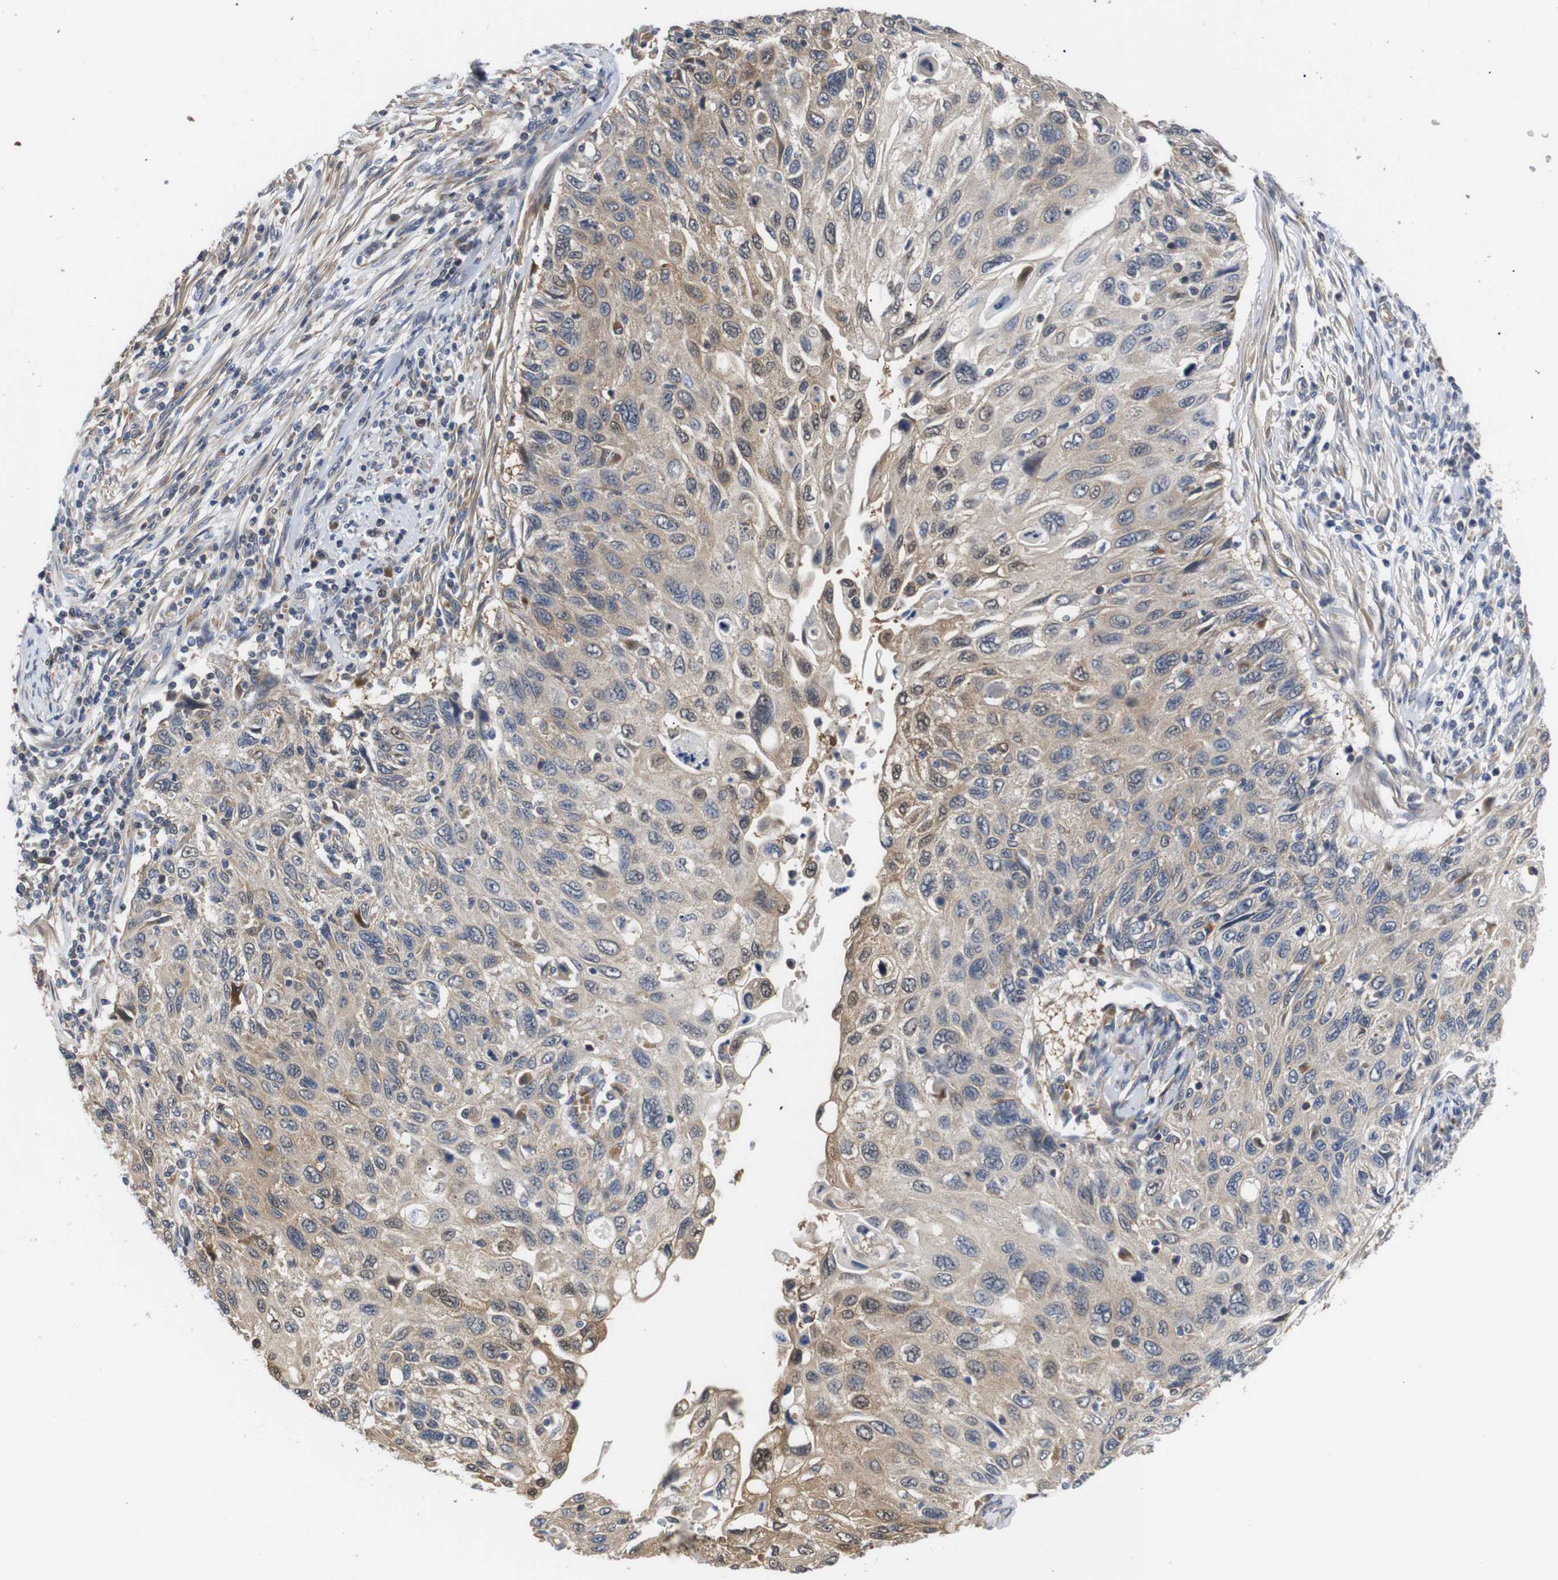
{"staining": {"intensity": "weak", "quantity": ">75%", "location": "cytoplasmic/membranous"}, "tissue": "cervical cancer", "cell_type": "Tumor cells", "image_type": "cancer", "snomed": [{"axis": "morphology", "description": "Squamous cell carcinoma, NOS"}, {"axis": "topography", "description": "Cervix"}], "caption": "The photomicrograph reveals immunohistochemical staining of squamous cell carcinoma (cervical). There is weak cytoplasmic/membranous staining is present in approximately >75% of tumor cells.", "gene": "DDR1", "patient": {"sex": "female", "age": 70}}